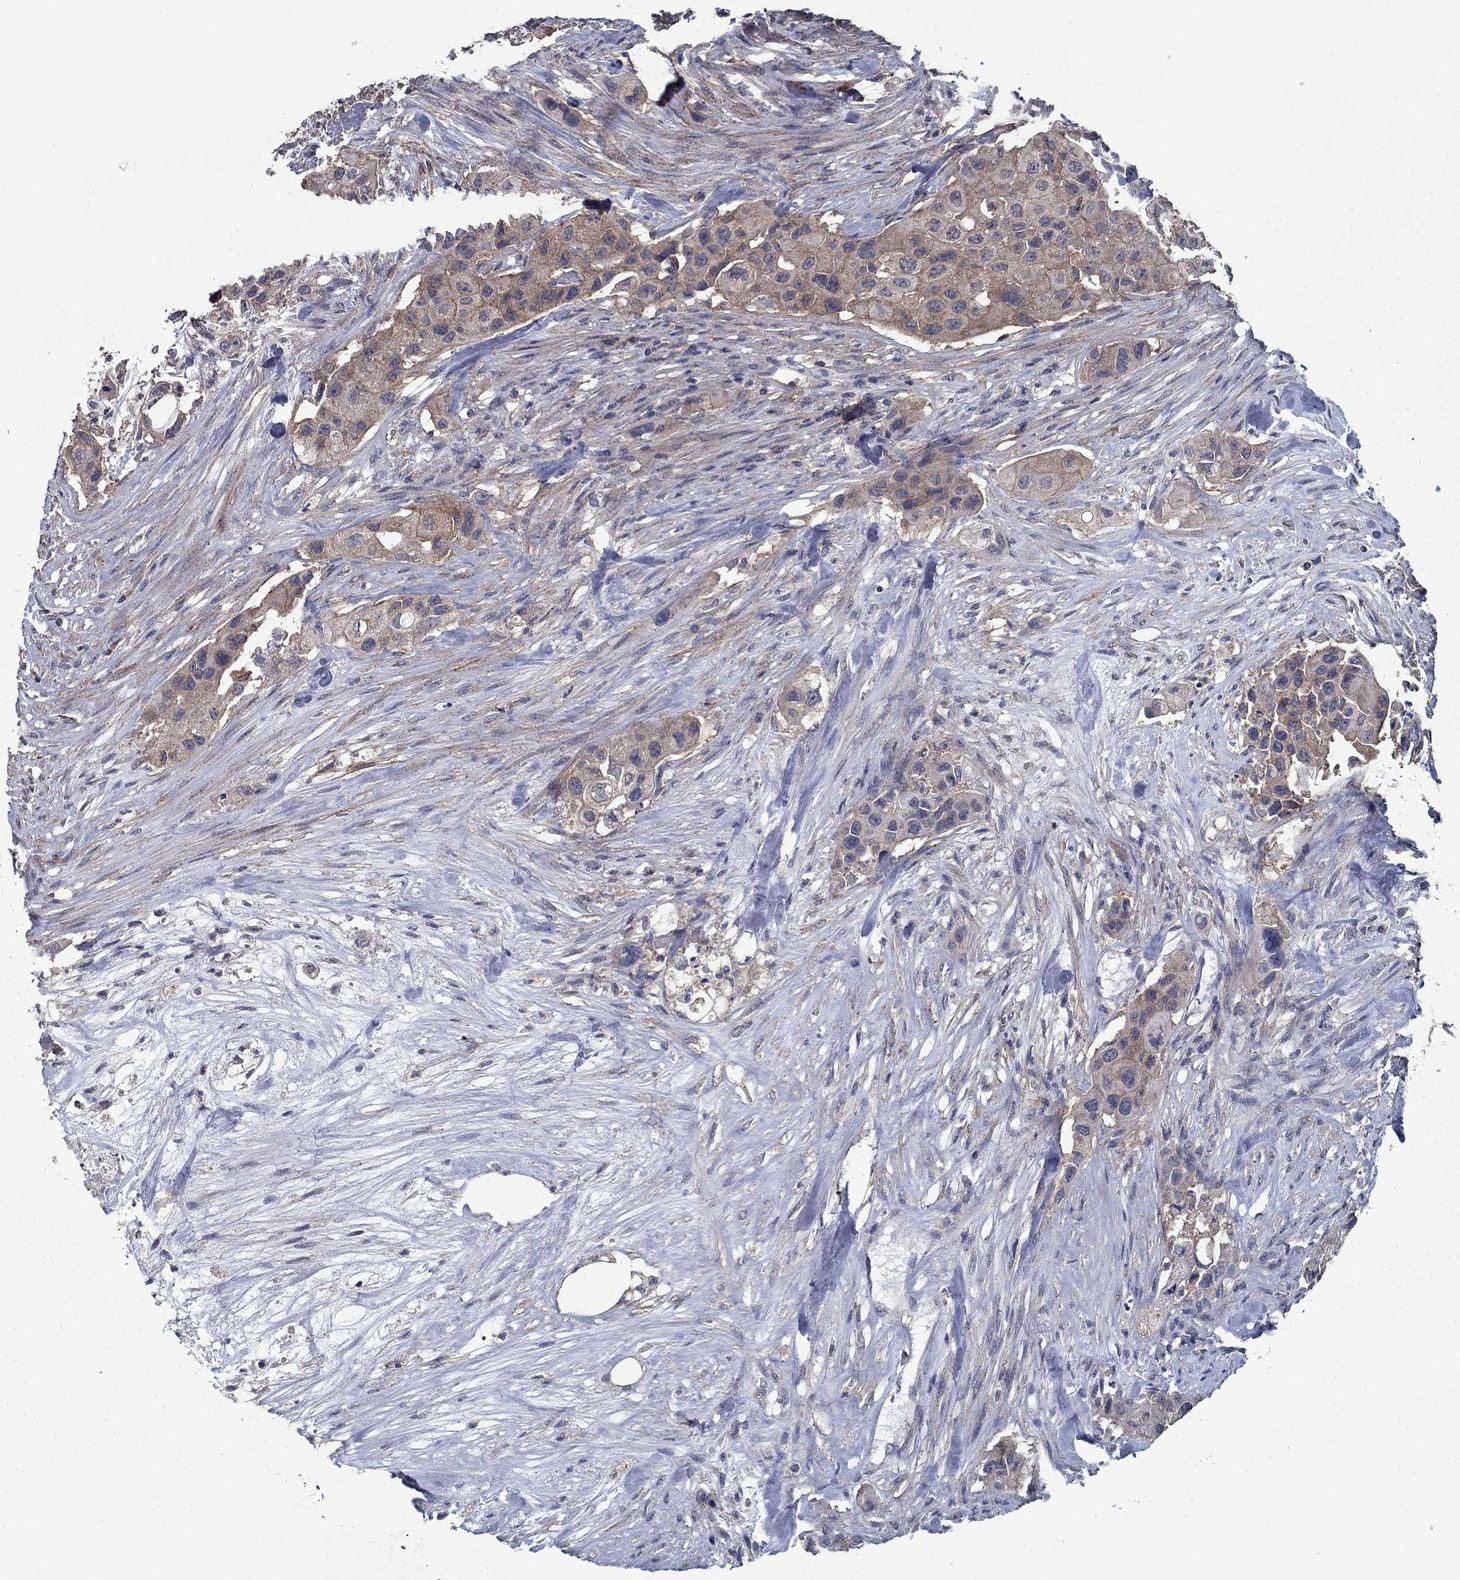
{"staining": {"intensity": "weak", "quantity": "25%-75%", "location": "cytoplasmic/membranous"}, "tissue": "urothelial cancer", "cell_type": "Tumor cells", "image_type": "cancer", "snomed": [{"axis": "morphology", "description": "Urothelial carcinoma, High grade"}, {"axis": "topography", "description": "Urinary bladder"}], "caption": "High-grade urothelial carcinoma stained with DAB (3,3'-diaminobenzidine) immunohistochemistry reveals low levels of weak cytoplasmic/membranous positivity in about 25%-75% of tumor cells. (IHC, brightfield microscopy, high magnification).", "gene": "SLC44A1", "patient": {"sex": "female", "age": 73}}